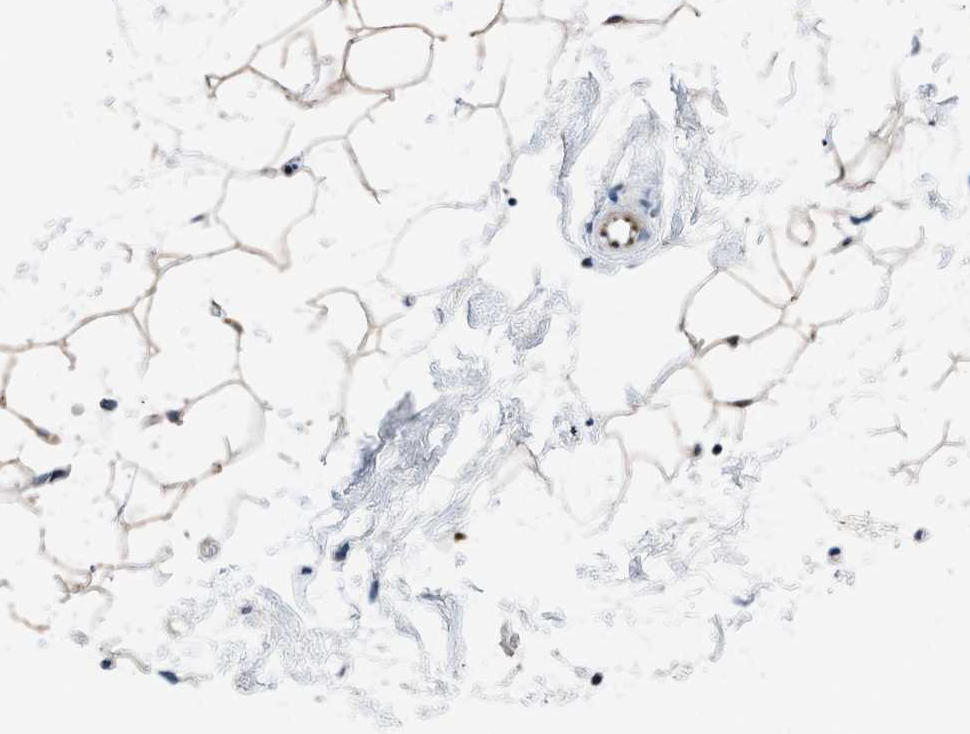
{"staining": {"intensity": "weak", "quantity": ">75%", "location": "cytoplasmic/membranous"}, "tissue": "breast", "cell_type": "Adipocytes", "image_type": "normal", "snomed": [{"axis": "morphology", "description": "Normal tissue, NOS"}, {"axis": "topography", "description": "Breast"}], "caption": "This photomicrograph shows immunohistochemistry (IHC) staining of benign human breast, with low weak cytoplasmic/membranous expression in about >75% of adipocytes.", "gene": "PHLDA1", "patient": {"sex": "female", "age": 22}}